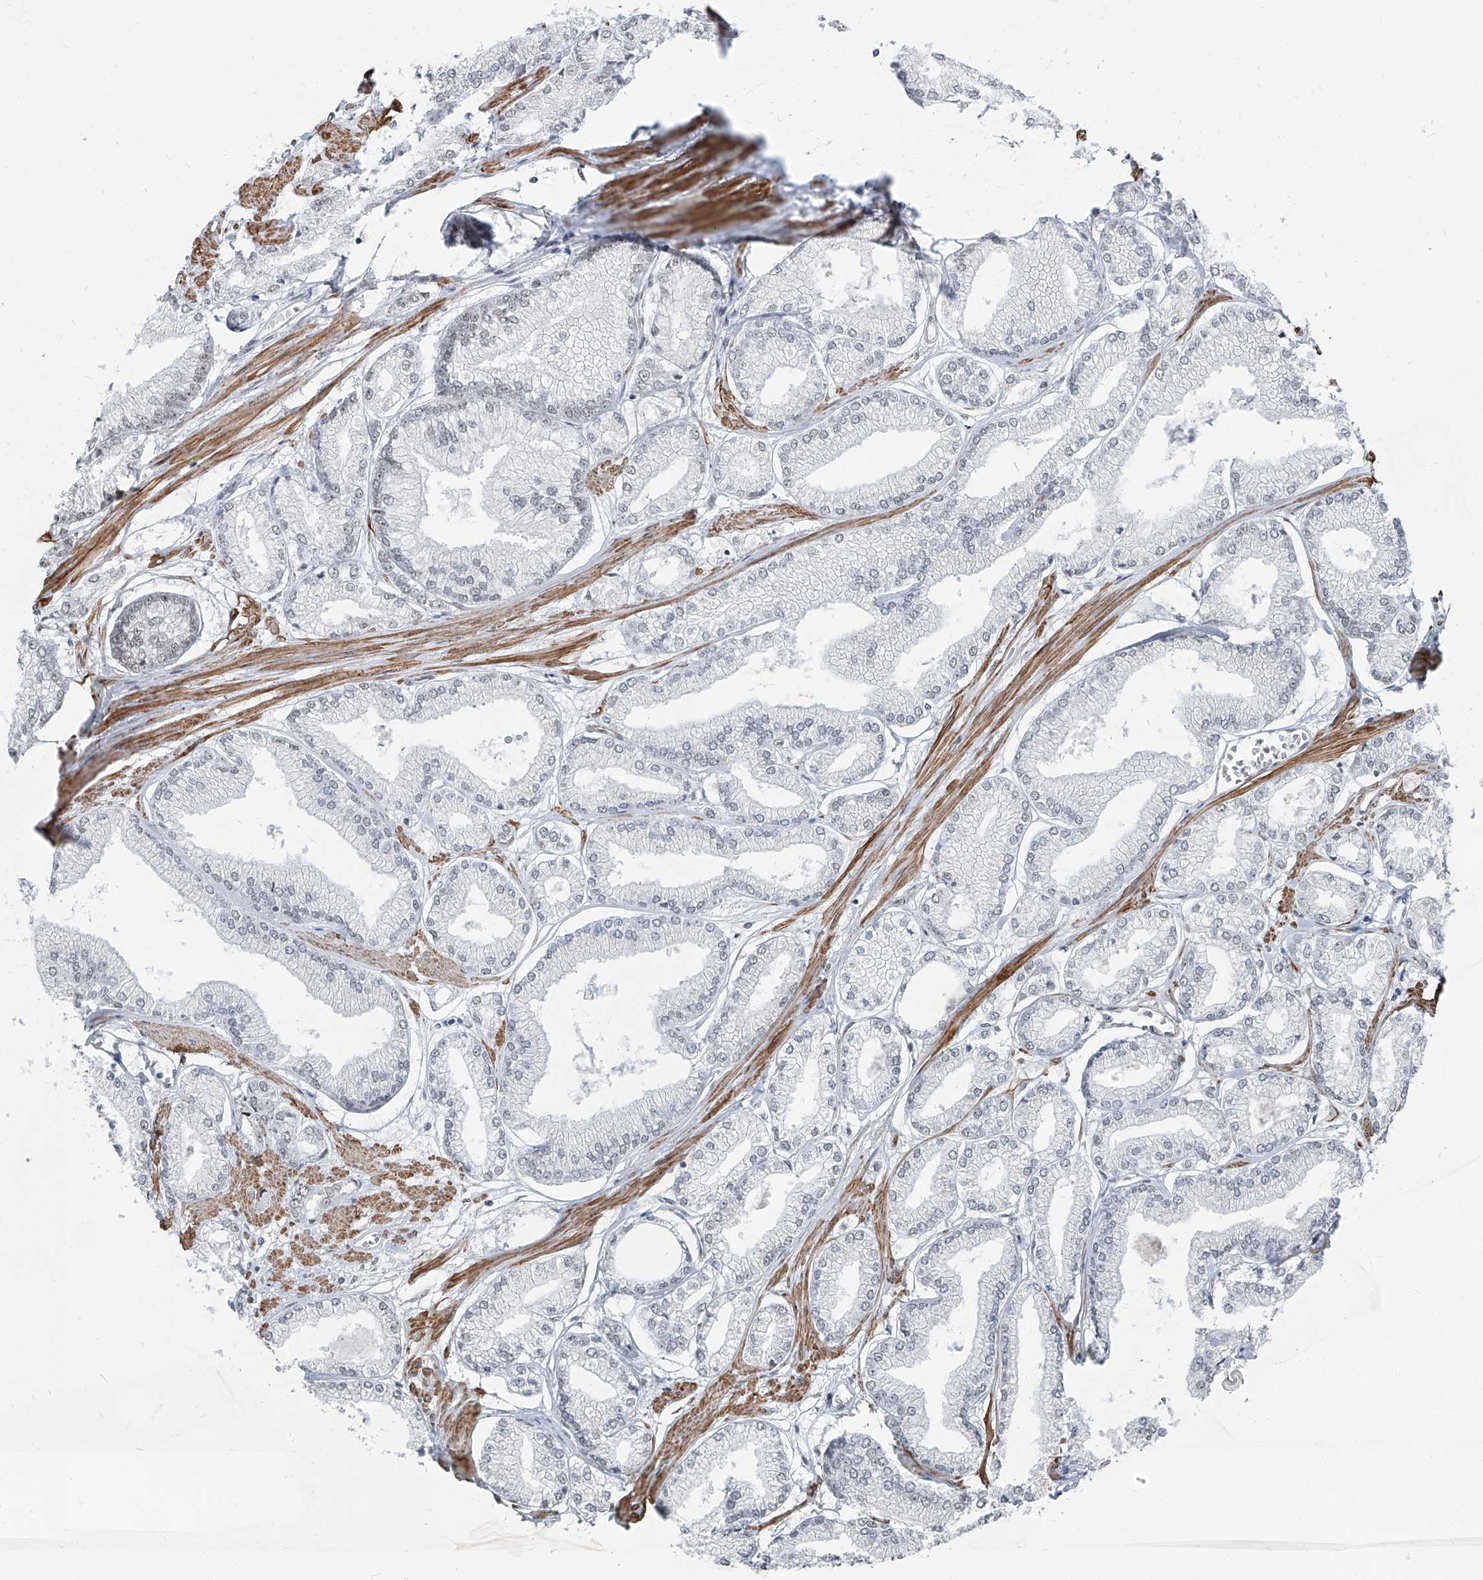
{"staining": {"intensity": "negative", "quantity": "none", "location": "none"}, "tissue": "prostate cancer", "cell_type": "Tumor cells", "image_type": "cancer", "snomed": [{"axis": "morphology", "description": "Adenocarcinoma, Low grade"}, {"axis": "topography", "description": "Prostate"}], "caption": "The micrograph demonstrates no significant expression in tumor cells of adenocarcinoma (low-grade) (prostate). Nuclei are stained in blue.", "gene": "TXLNB", "patient": {"sex": "male", "age": 52}}